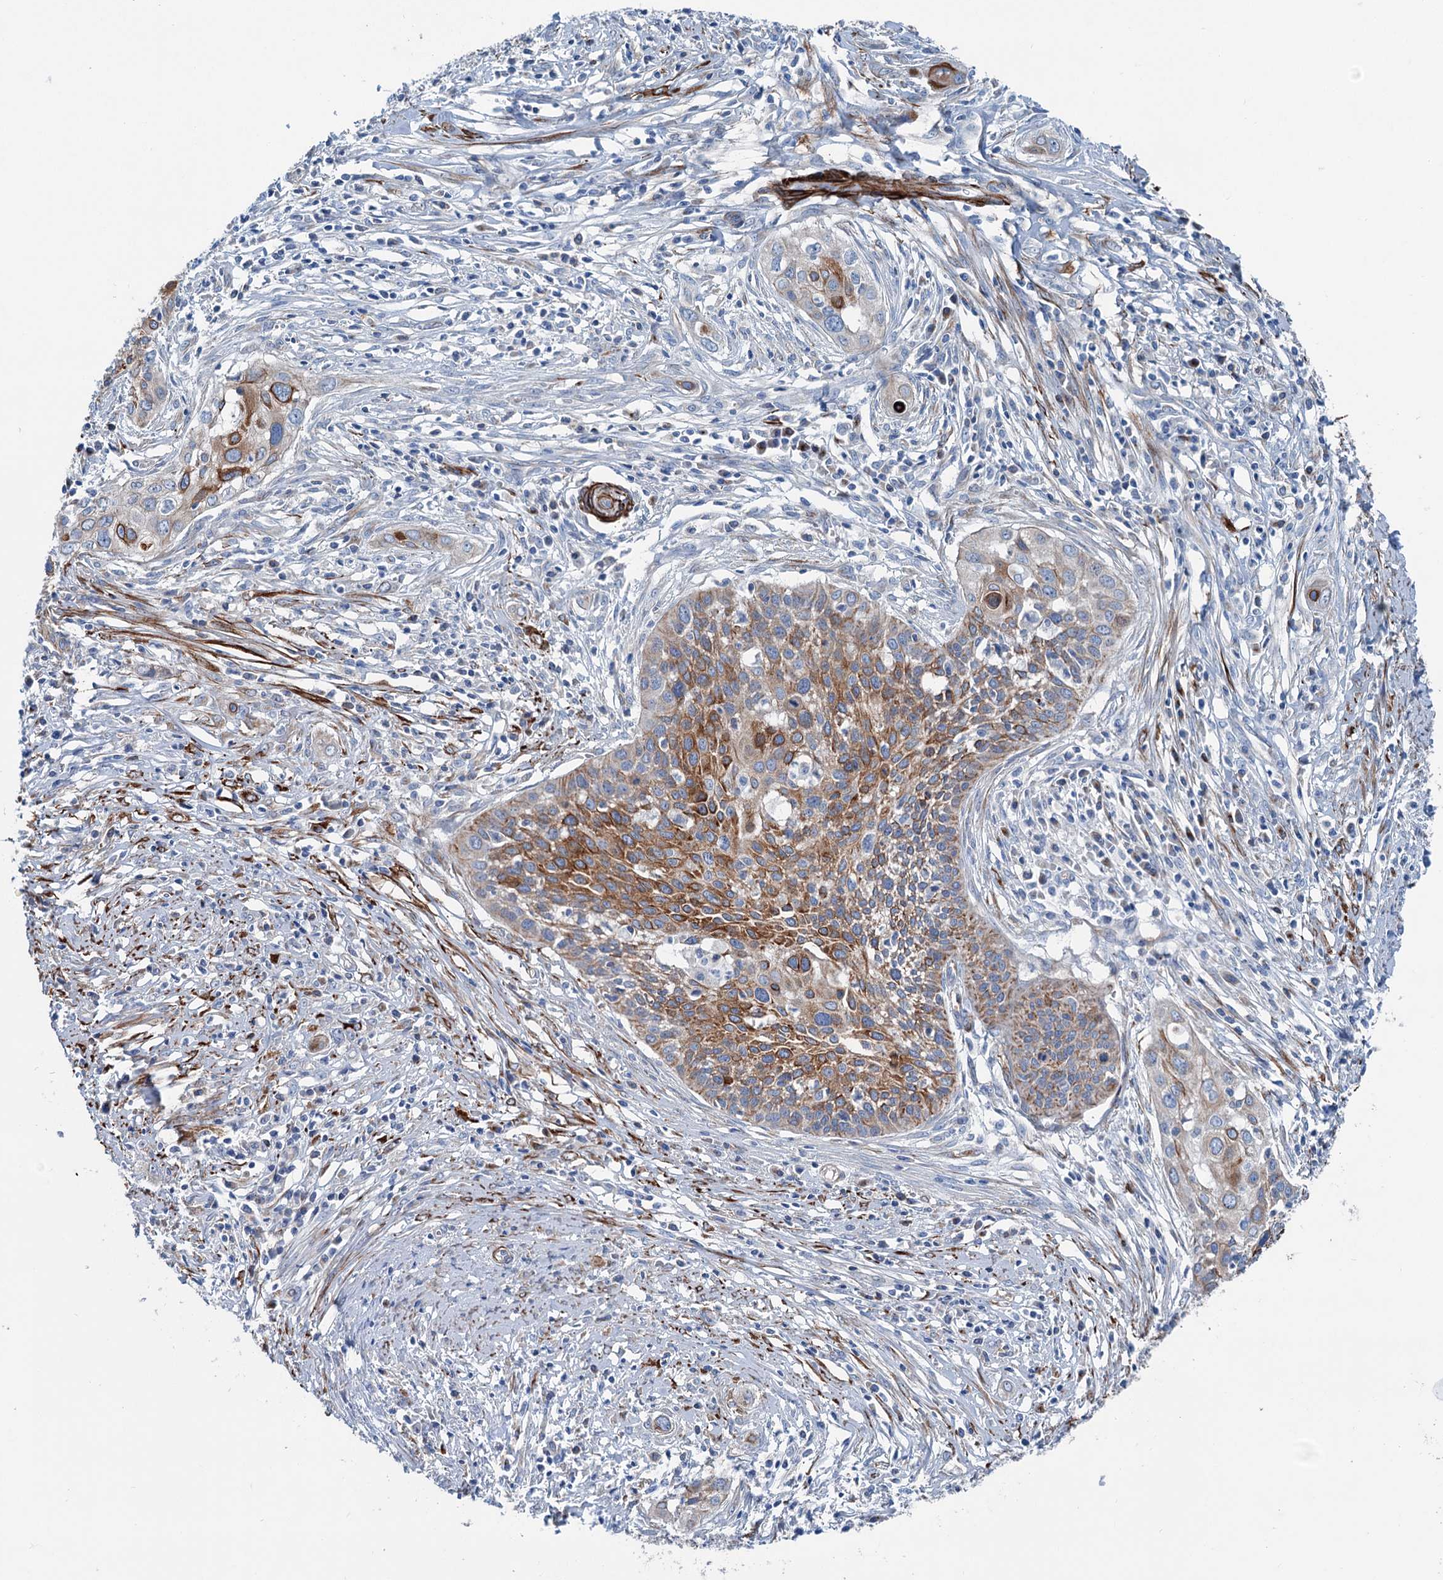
{"staining": {"intensity": "moderate", "quantity": "25%-75%", "location": "cytoplasmic/membranous"}, "tissue": "cervical cancer", "cell_type": "Tumor cells", "image_type": "cancer", "snomed": [{"axis": "morphology", "description": "Squamous cell carcinoma, NOS"}, {"axis": "topography", "description": "Cervix"}], "caption": "Brown immunohistochemical staining in cervical cancer shows moderate cytoplasmic/membranous expression in about 25%-75% of tumor cells.", "gene": "CALCOCO1", "patient": {"sex": "female", "age": 34}}